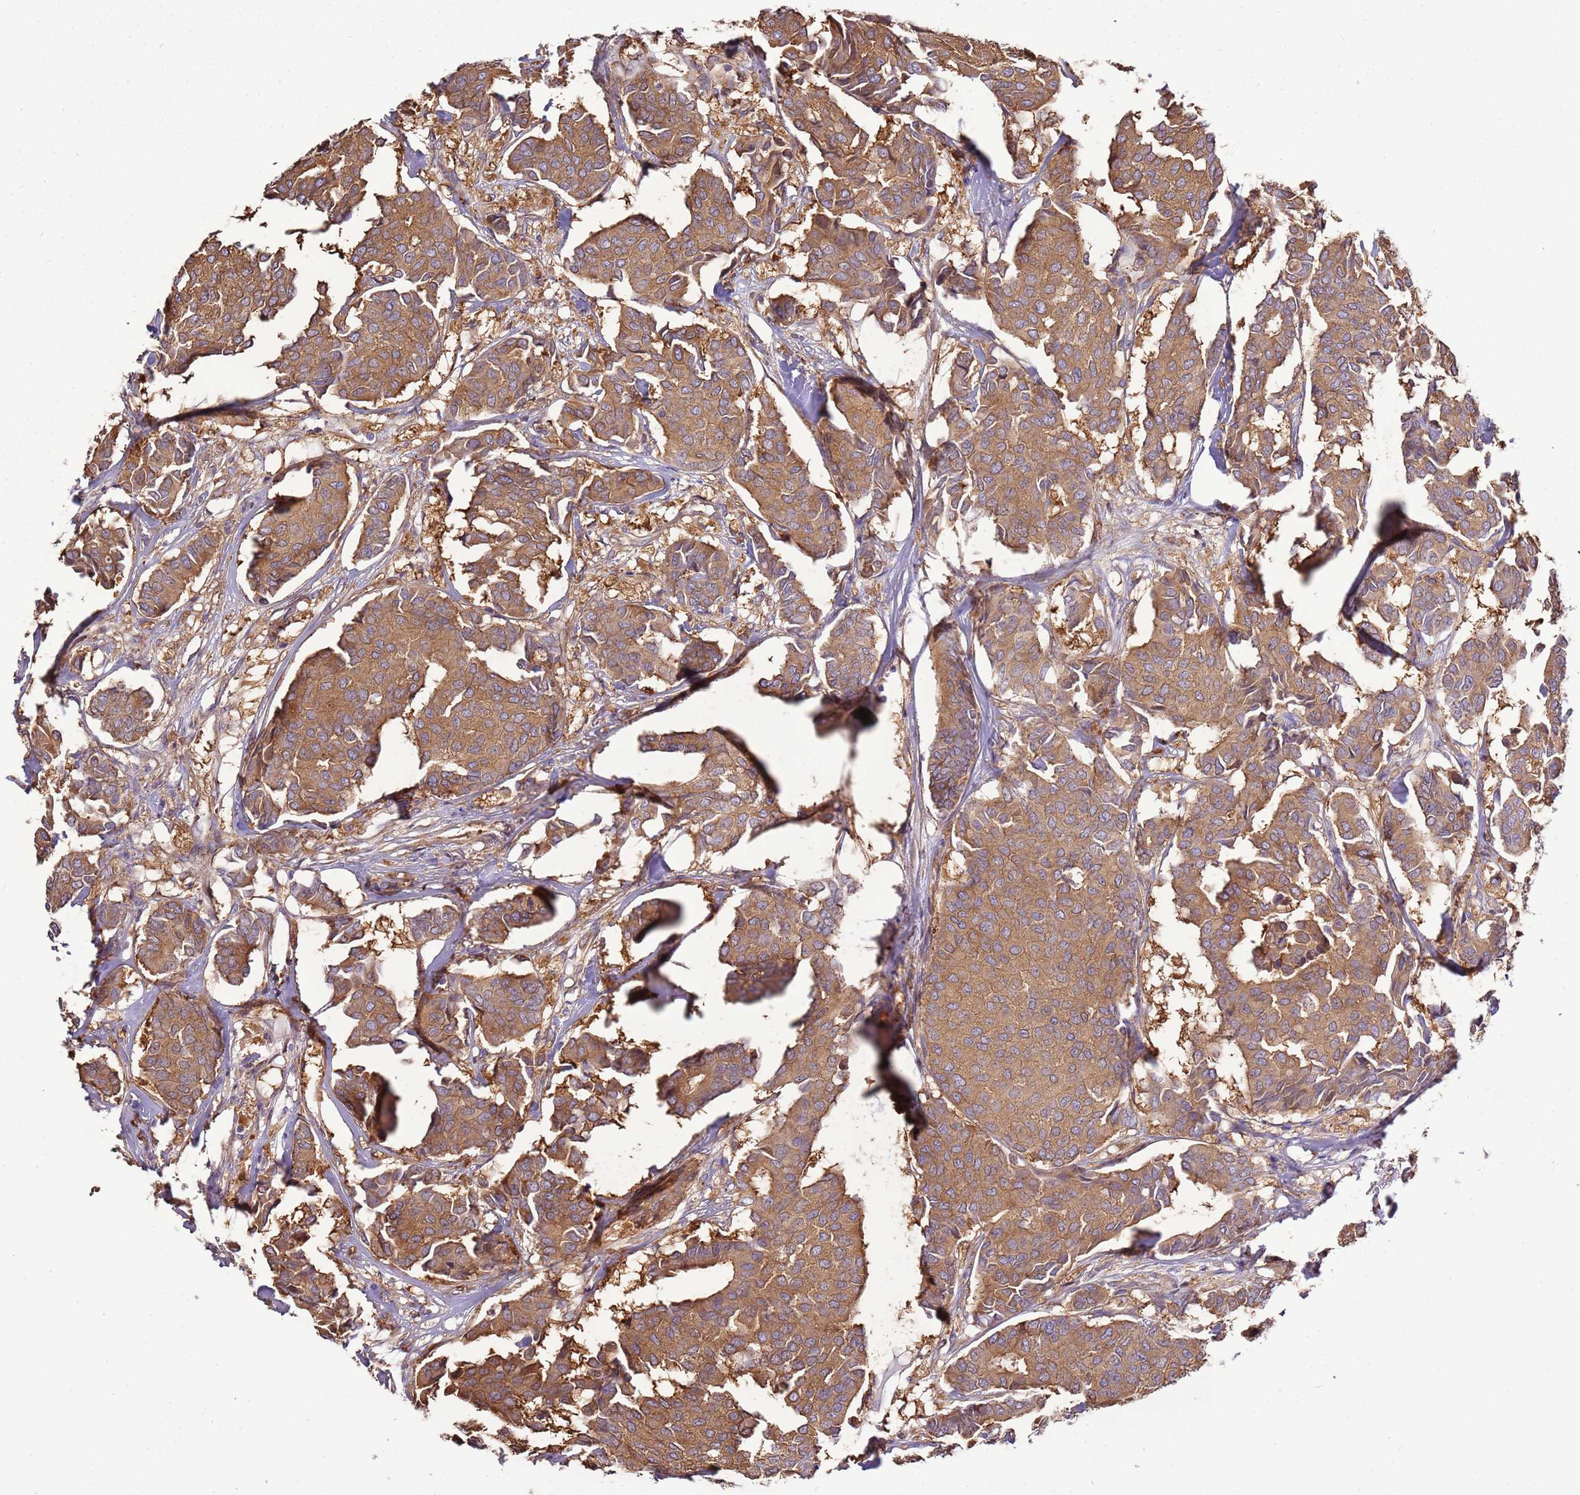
{"staining": {"intensity": "moderate", "quantity": ">75%", "location": "cytoplasmic/membranous"}, "tissue": "breast cancer", "cell_type": "Tumor cells", "image_type": "cancer", "snomed": [{"axis": "morphology", "description": "Duct carcinoma"}, {"axis": "topography", "description": "Breast"}], "caption": "Immunohistochemical staining of breast cancer shows medium levels of moderate cytoplasmic/membranous protein staining in approximately >75% of tumor cells.", "gene": "ATXN2L", "patient": {"sex": "female", "age": 75}}